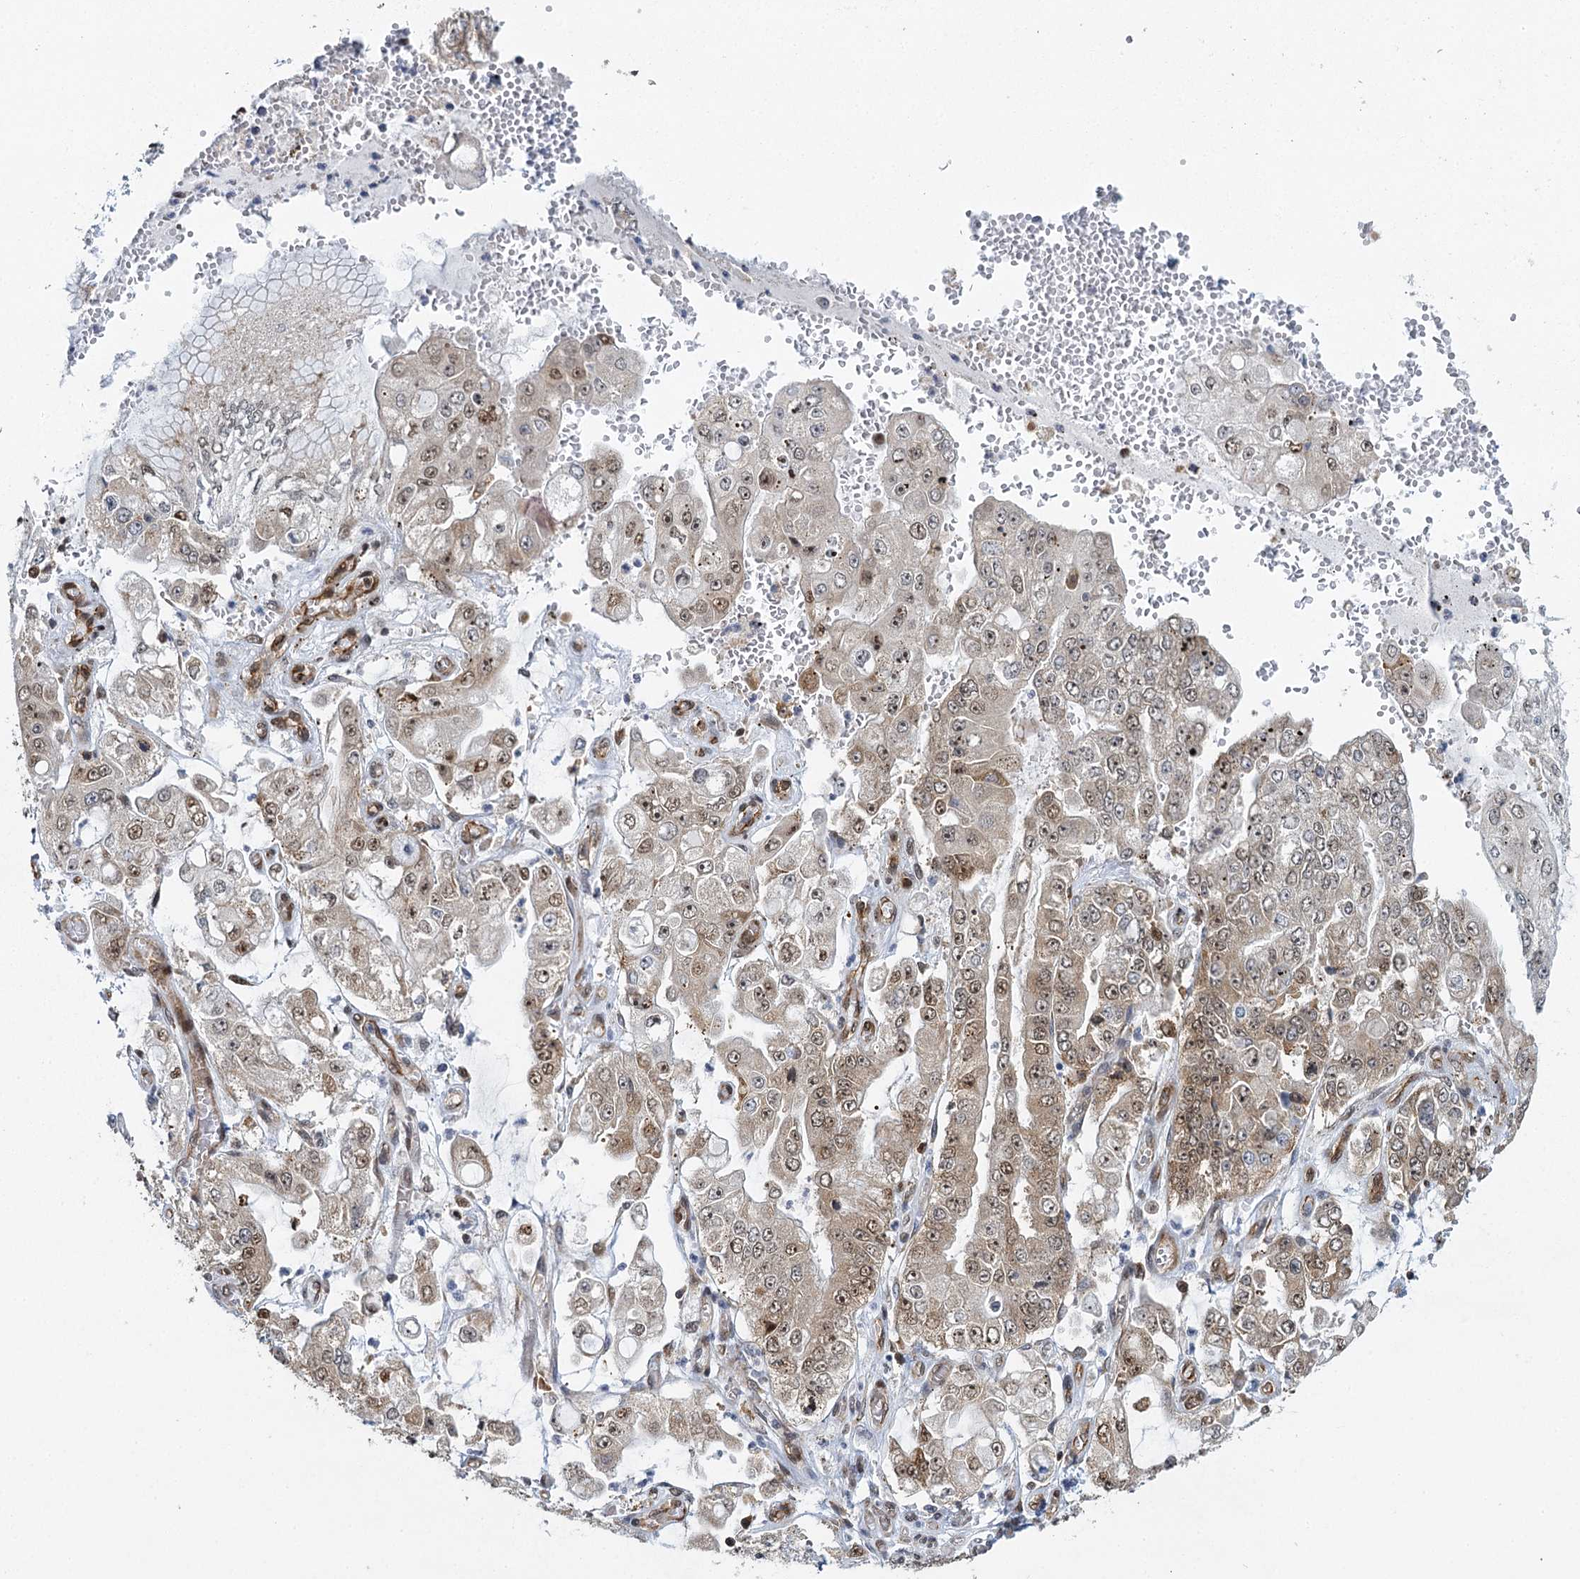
{"staining": {"intensity": "moderate", "quantity": ">75%", "location": "nuclear"}, "tissue": "stomach cancer", "cell_type": "Tumor cells", "image_type": "cancer", "snomed": [{"axis": "morphology", "description": "Adenocarcinoma, NOS"}, {"axis": "topography", "description": "Stomach"}], "caption": "There is medium levels of moderate nuclear positivity in tumor cells of stomach cancer, as demonstrated by immunohistochemical staining (brown color).", "gene": "GPATCH11", "patient": {"sex": "male", "age": 76}}